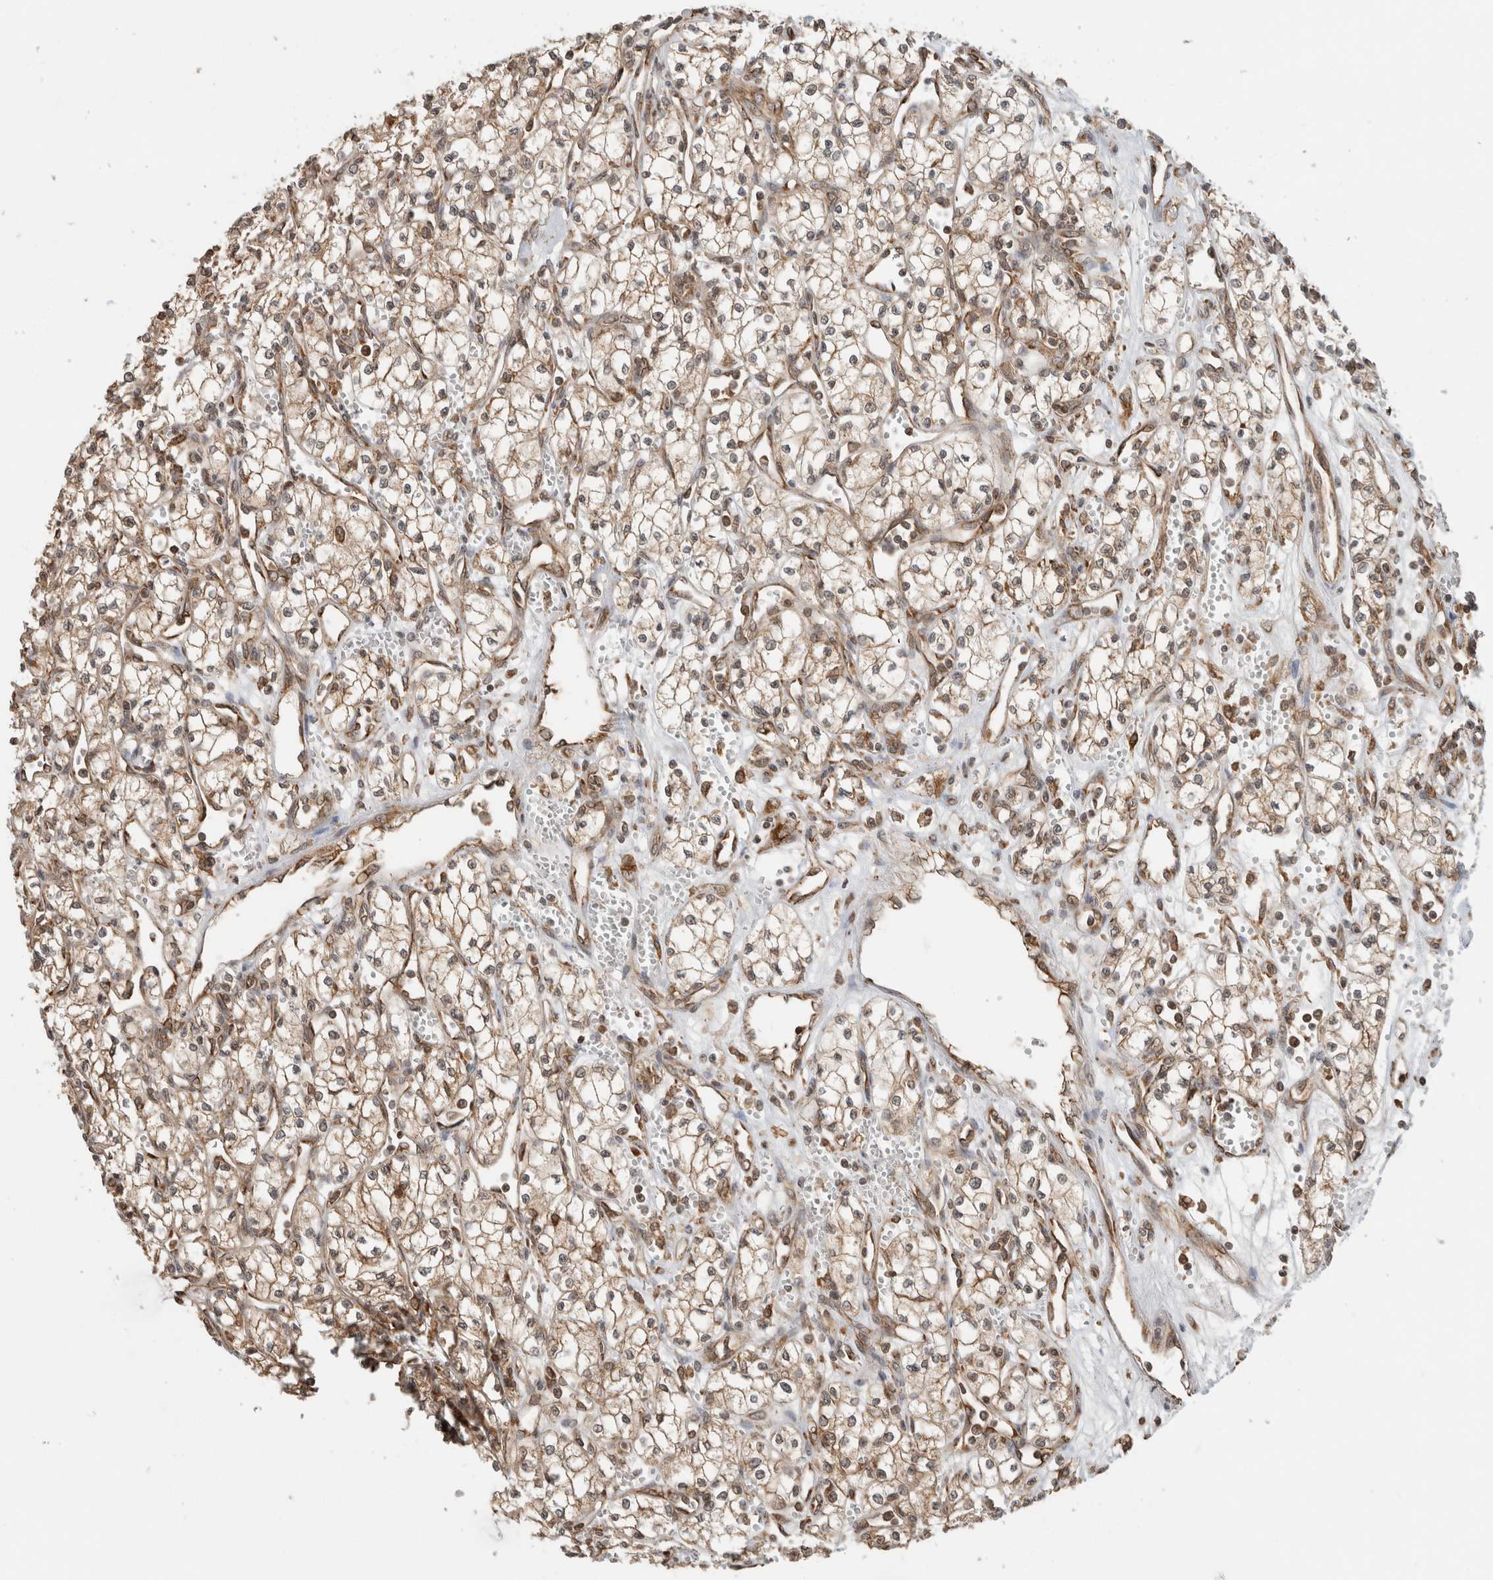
{"staining": {"intensity": "weak", "quantity": ">75%", "location": "cytoplasmic/membranous"}, "tissue": "renal cancer", "cell_type": "Tumor cells", "image_type": "cancer", "snomed": [{"axis": "morphology", "description": "Adenocarcinoma, NOS"}, {"axis": "topography", "description": "Kidney"}], "caption": "Renal adenocarcinoma stained with DAB (3,3'-diaminobenzidine) immunohistochemistry displays low levels of weak cytoplasmic/membranous expression in approximately >75% of tumor cells.", "gene": "MS4A7", "patient": {"sex": "male", "age": 59}}